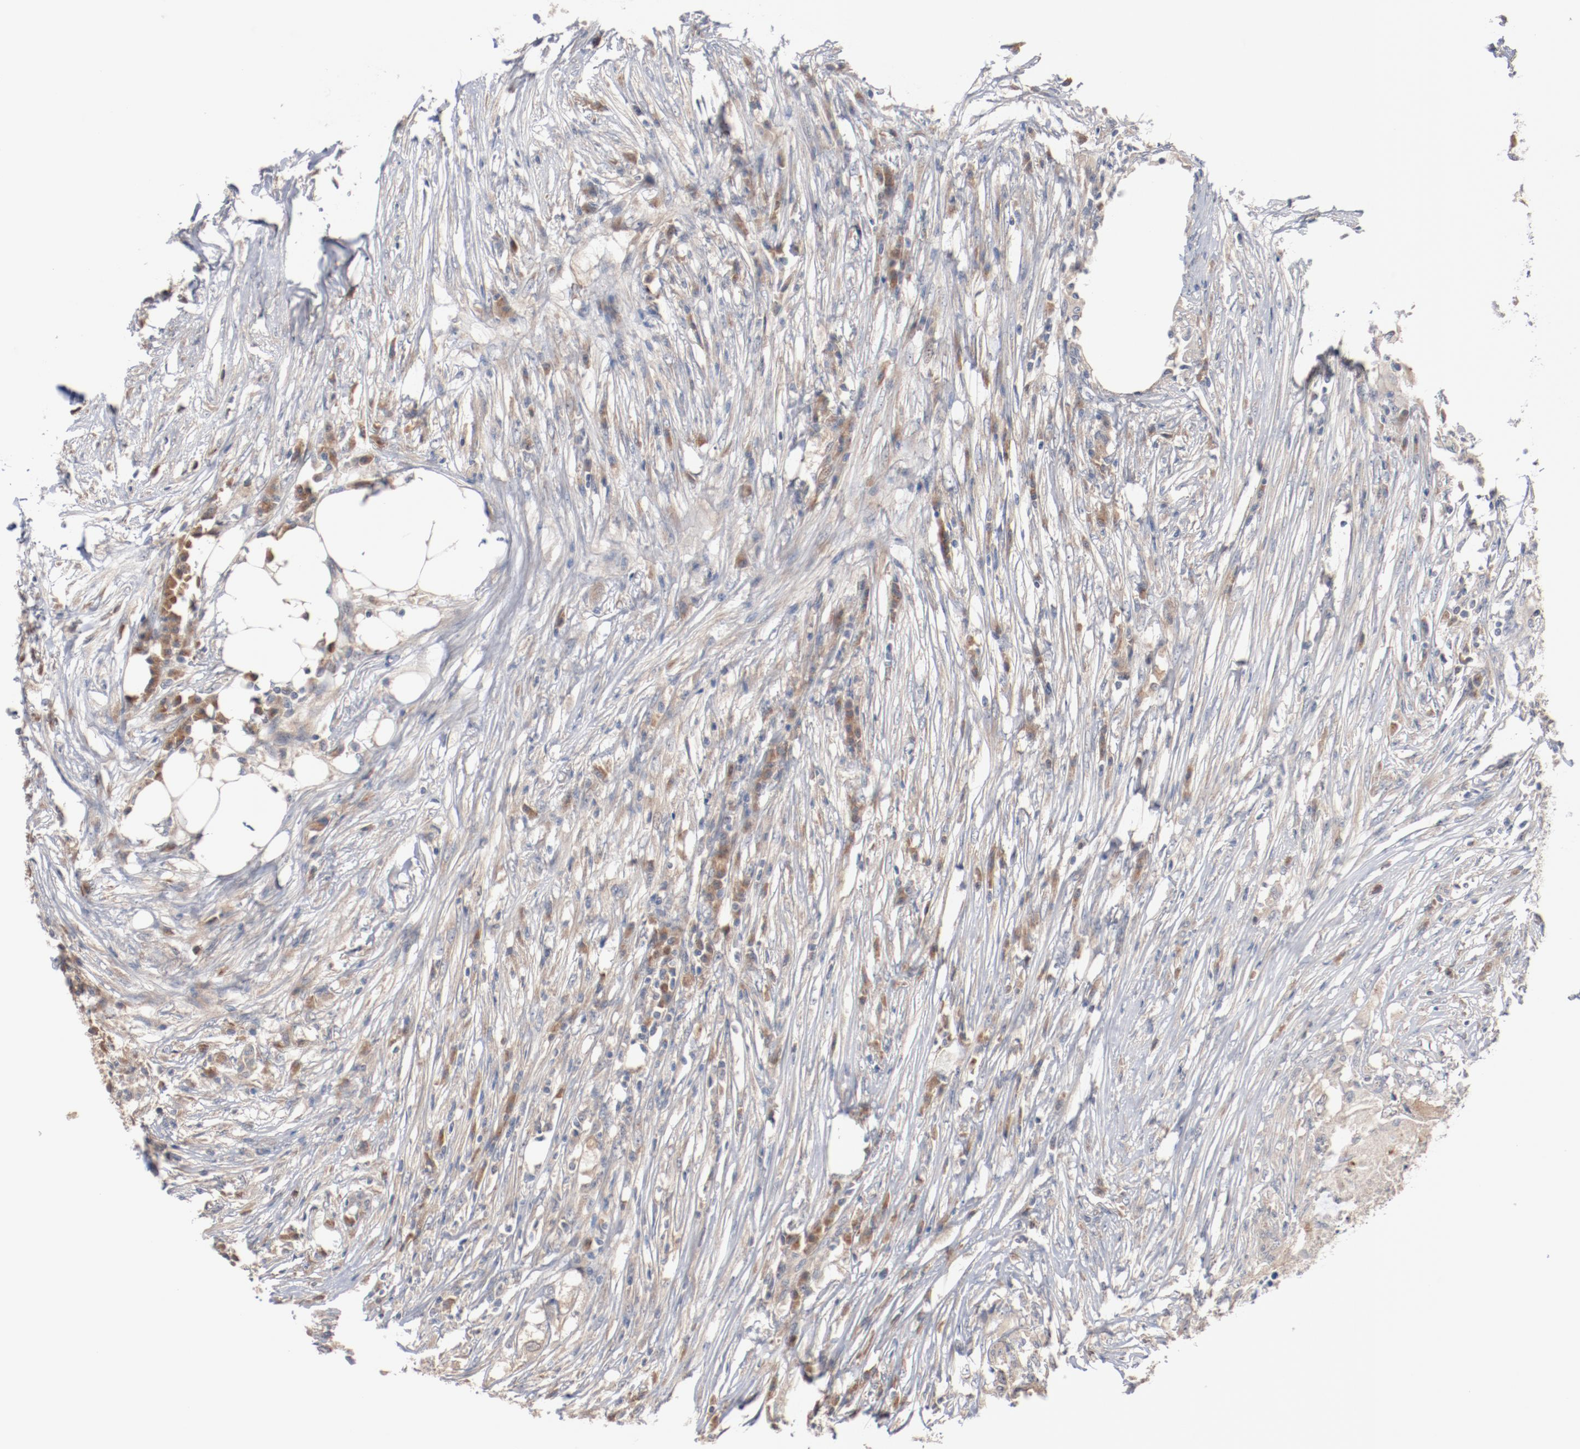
{"staining": {"intensity": "moderate", "quantity": ">75%", "location": "cytoplasmic/membranous"}, "tissue": "colorectal cancer", "cell_type": "Tumor cells", "image_type": "cancer", "snomed": [{"axis": "morphology", "description": "Adenocarcinoma, NOS"}, {"axis": "topography", "description": "Colon"}], "caption": "Human colorectal cancer stained with a brown dye displays moderate cytoplasmic/membranous positive positivity in about >75% of tumor cells.", "gene": "RNASE11", "patient": {"sex": "male", "age": 71}}